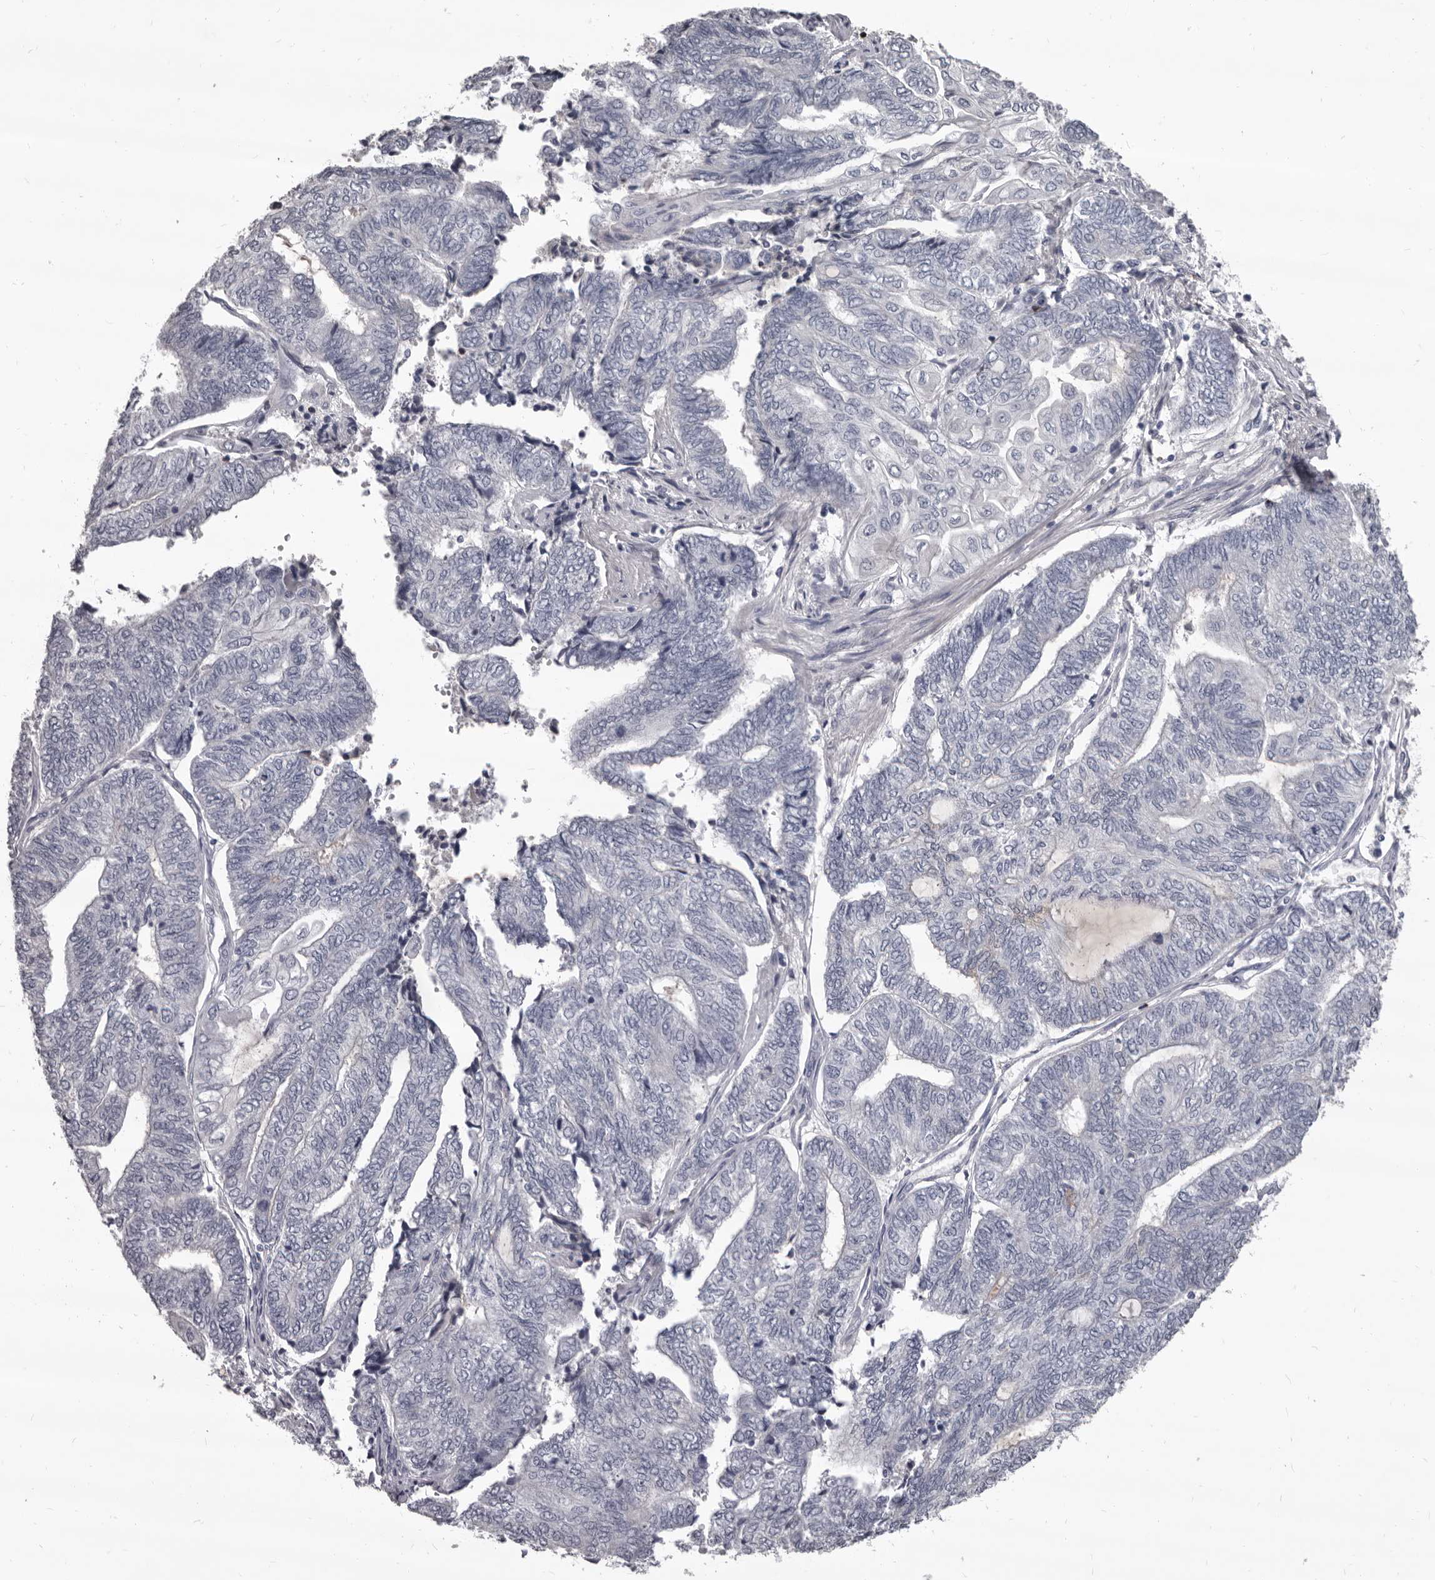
{"staining": {"intensity": "negative", "quantity": "none", "location": "none"}, "tissue": "endometrial cancer", "cell_type": "Tumor cells", "image_type": "cancer", "snomed": [{"axis": "morphology", "description": "Adenocarcinoma, NOS"}, {"axis": "topography", "description": "Uterus"}, {"axis": "topography", "description": "Endometrium"}], "caption": "Adenocarcinoma (endometrial) was stained to show a protein in brown. There is no significant positivity in tumor cells. The staining was performed using DAB to visualize the protein expression in brown, while the nuclei were stained in blue with hematoxylin (Magnification: 20x).", "gene": "GZMH", "patient": {"sex": "female", "age": 70}}